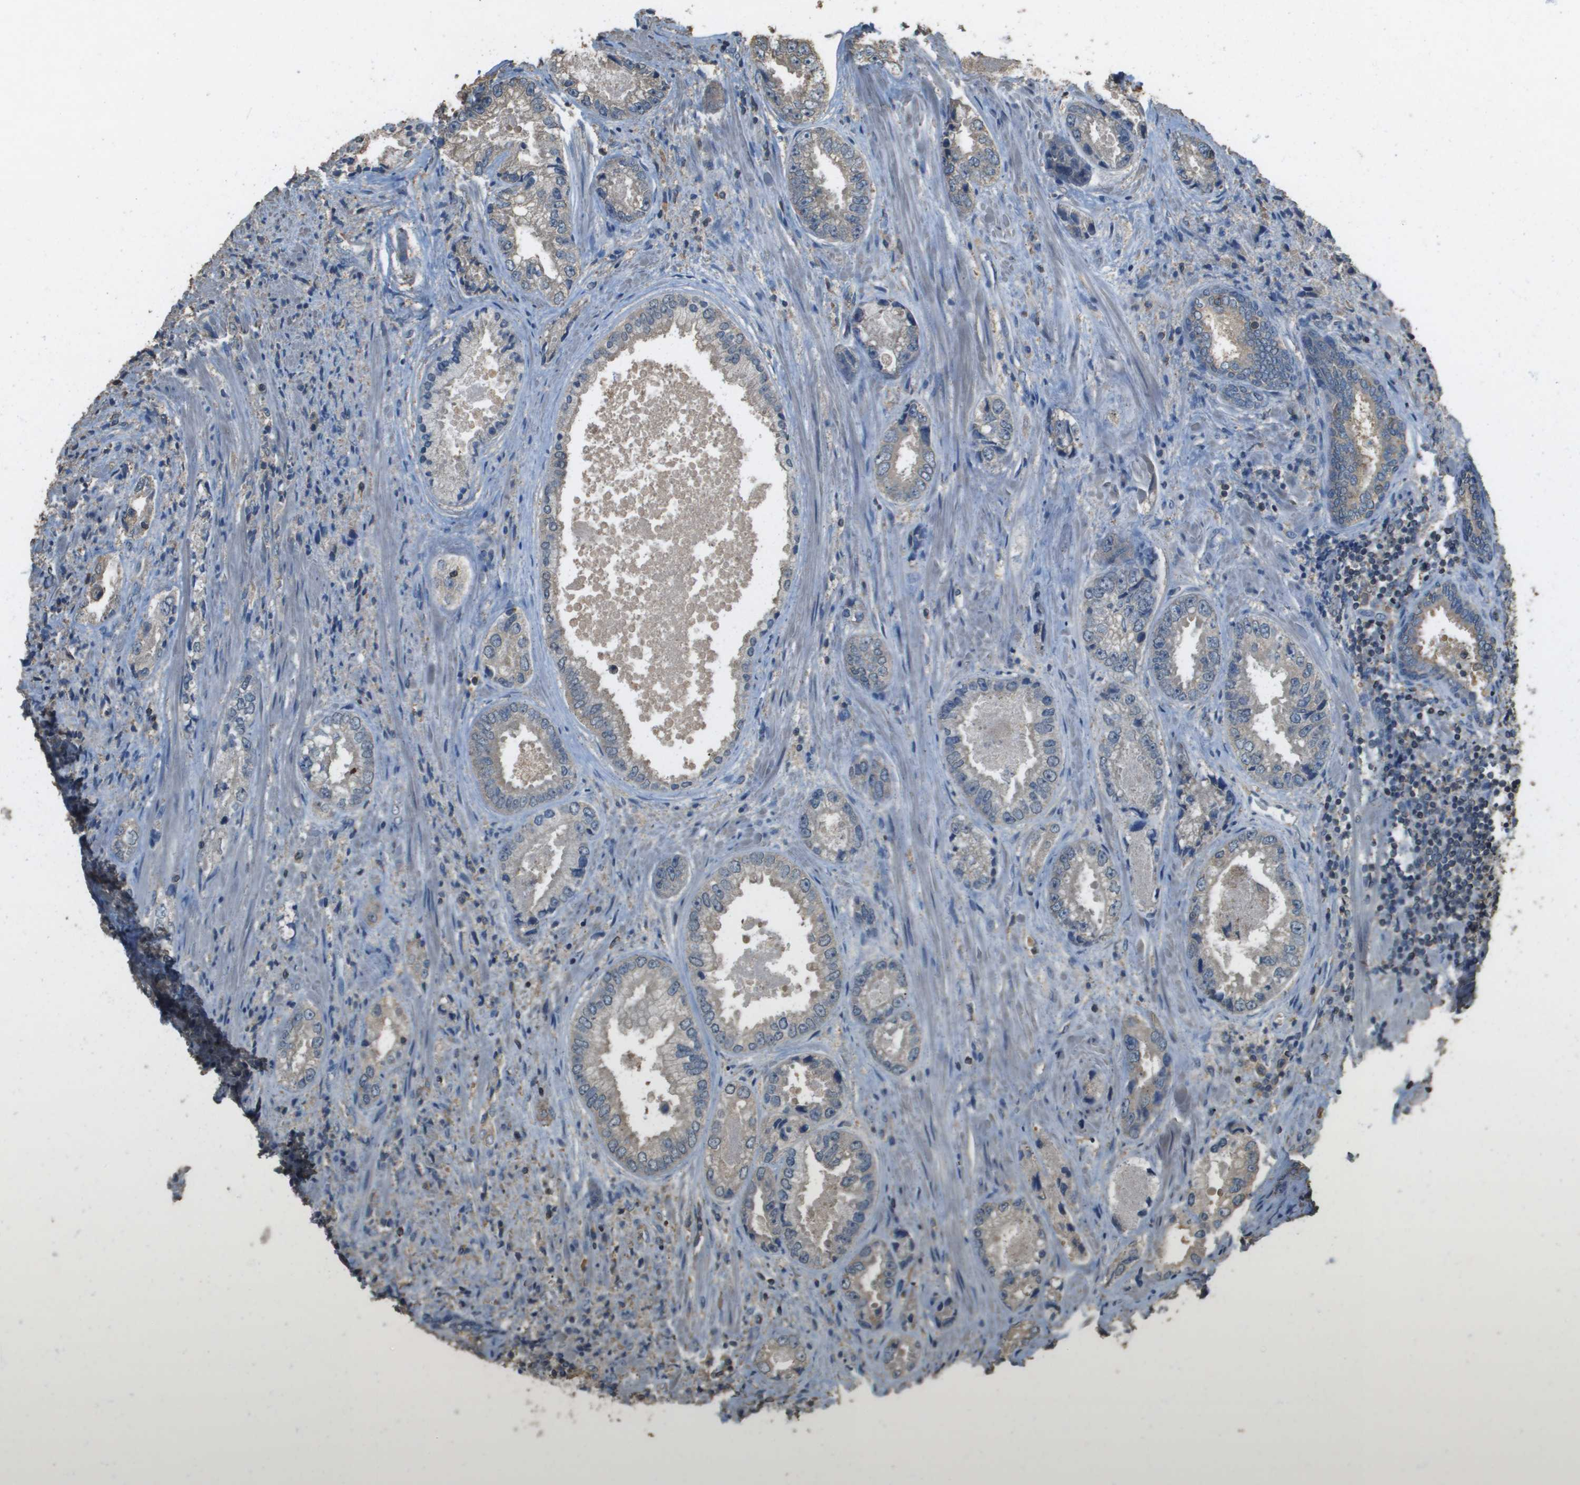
{"staining": {"intensity": "weak", "quantity": ">75%", "location": "cytoplasmic/membranous"}, "tissue": "prostate cancer", "cell_type": "Tumor cells", "image_type": "cancer", "snomed": [{"axis": "morphology", "description": "Adenocarcinoma, High grade"}, {"axis": "topography", "description": "Prostate"}], "caption": "This micrograph displays IHC staining of prostate adenocarcinoma (high-grade), with low weak cytoplasmic/membranous expression in about >75% of tumor cells.", "gene": "MS4A7", "patient": {"sex": "male", "age": 61}}